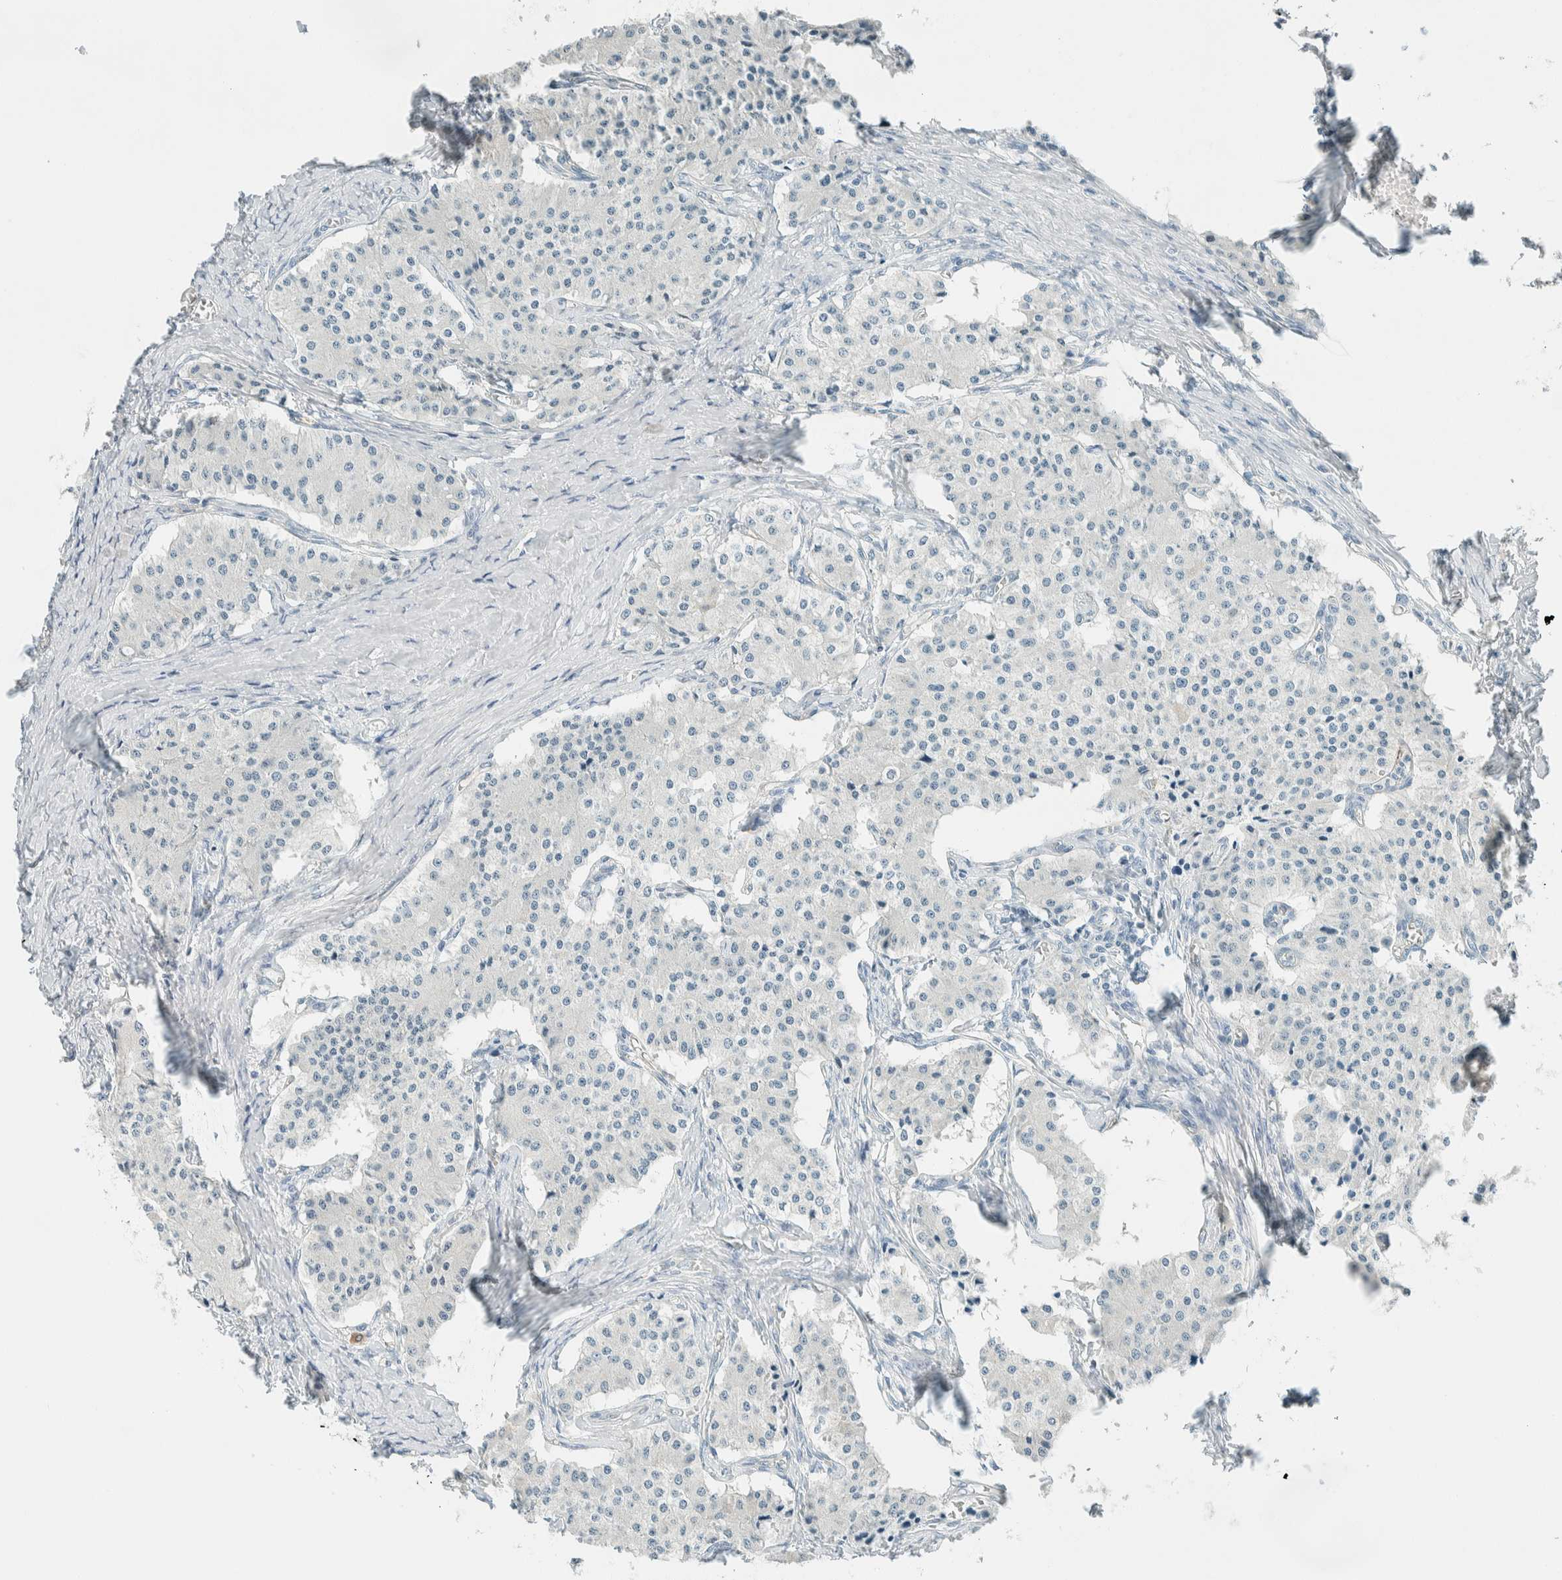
{"staining": {"intensity": "negative", "quantity": "none", "location": "none"}, "tissue": "carcinoid", "cell_type": "Tumor cells", "image_type": "cancer", "snomed": [{"axis": "morphology", "description": "Carcinoid, malignant, NOS"}, {"axis": "topography", "description": "Colon"}], "caption": "Immunohistochemical staining of carcinoid demonstrates no significant expression in tumor cells. Nuclei are stained in blue.", "gene": "SLFN12", "patient": {"sex": "female", "age": 52}}